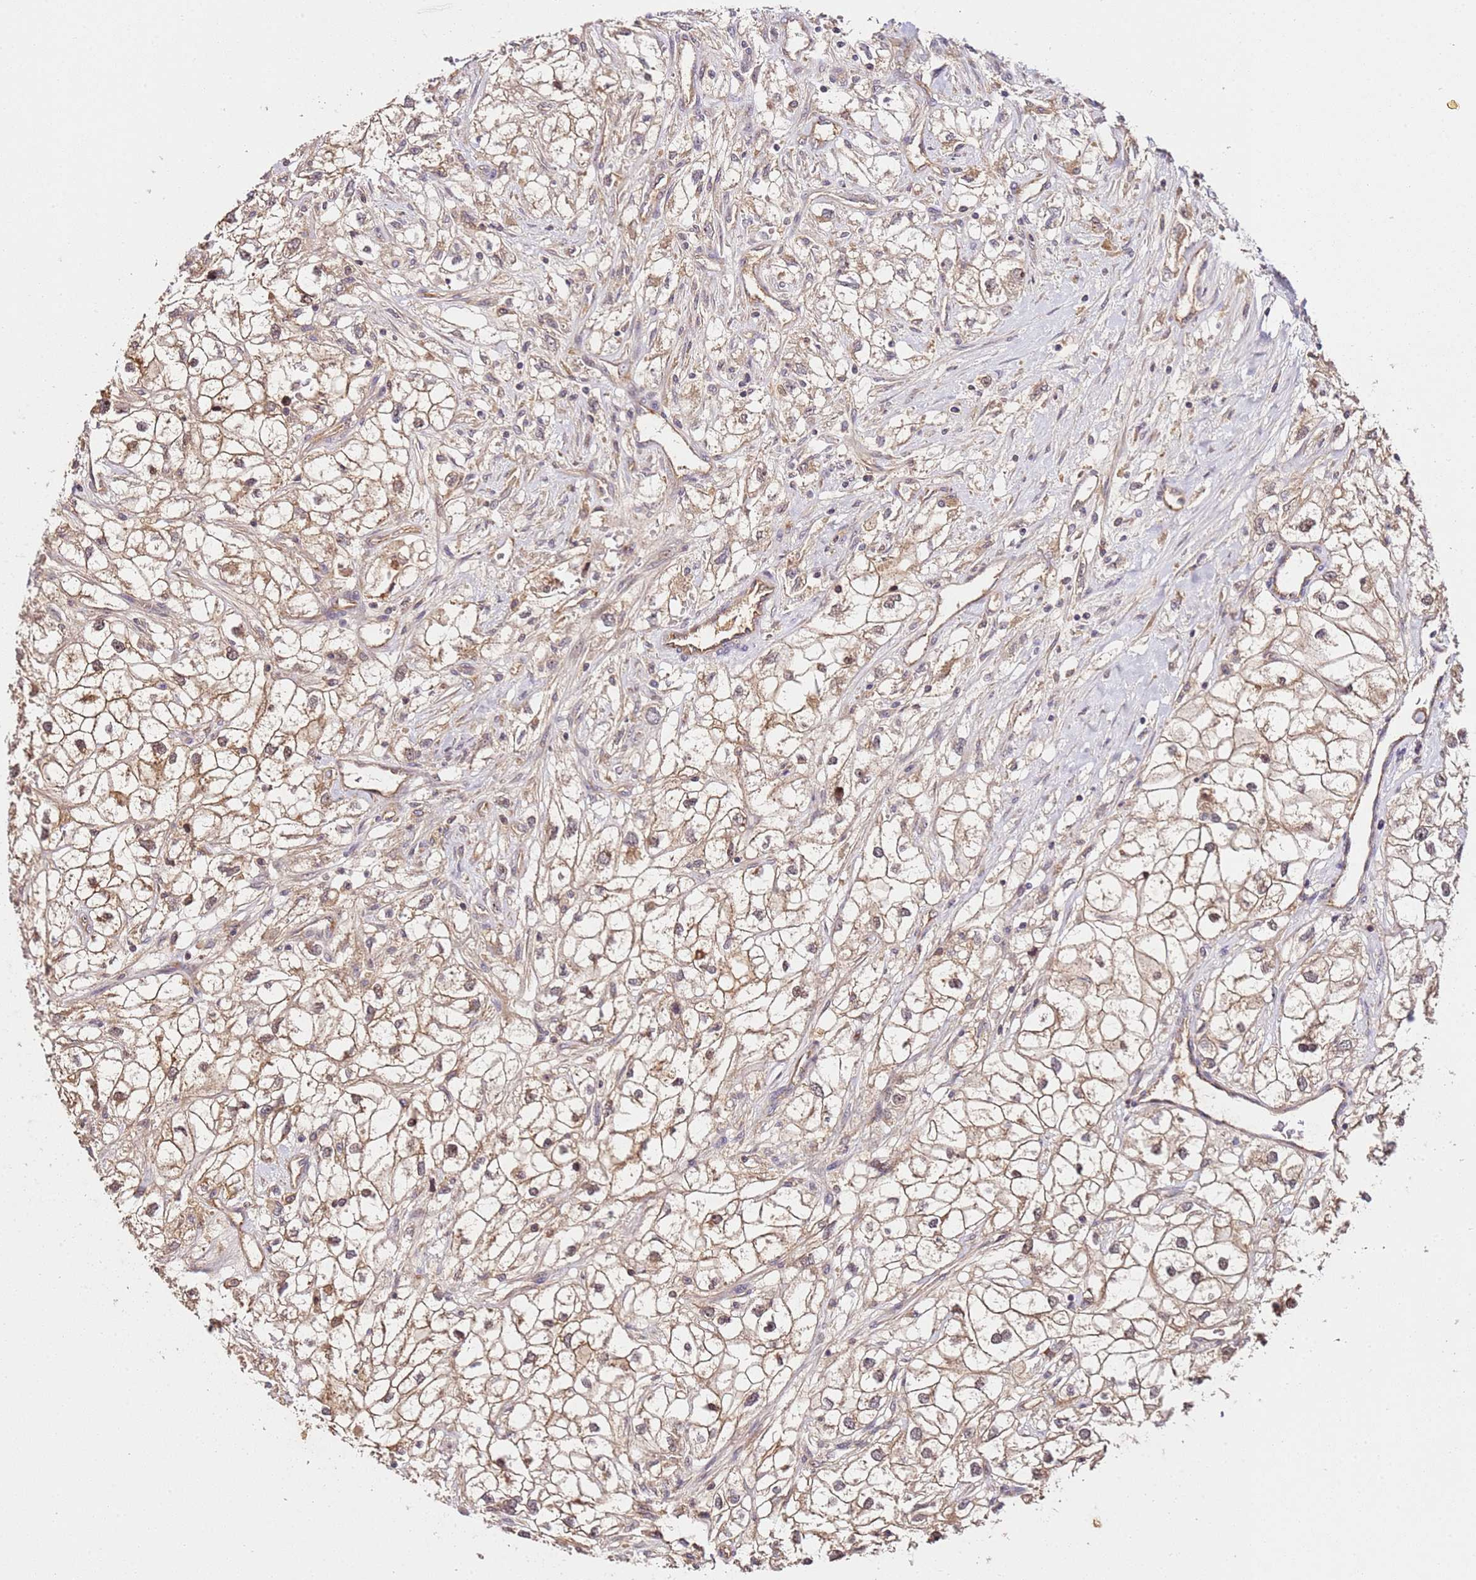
{"staining": {"intensity": "moderate", "quantity": ">75%", "location": "cytoplasmic/membranous"}, "tissue": "renal cancer", "cell_type": "Tumor cells", "image_type": "cancer", "snomed": [{"axis": "morphology", "description": "Adenocarcinoma, NOS"}, {"axis": "topography", "description": "Kidney"}], "caption": "Protein expression analysis of human renal adenocarcinoma reveals moderate cytoplasmic/membranous staining in approximately >75% of tumor cells.", "gene": "DDX27", "patient": {"sex": "male", "age": 59}}